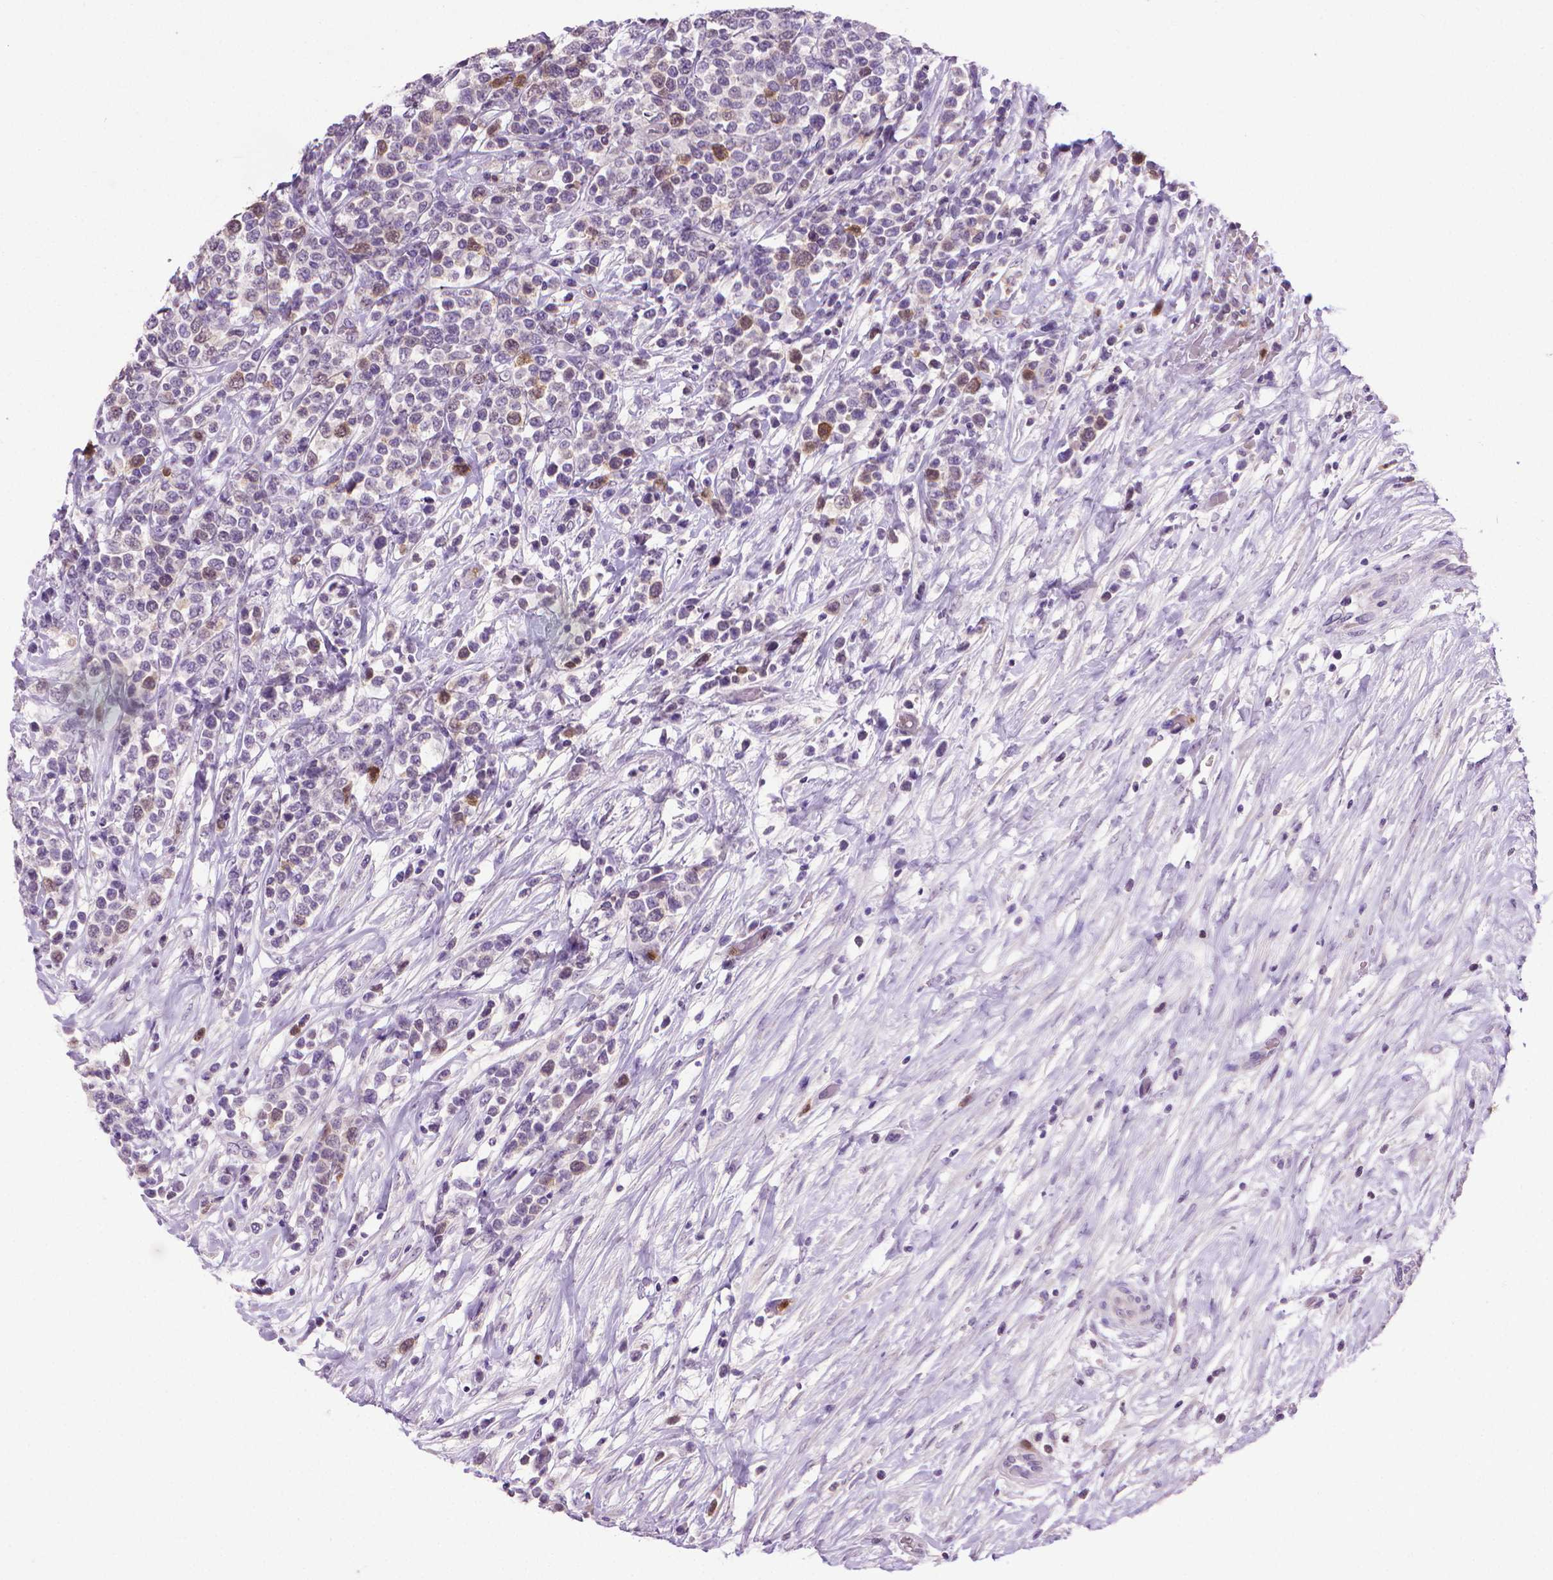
{"staining": {"intensity": "weak", "quantity": "<25%", "location": "nuclear"}, "tissue": "lymphoma", "cell_type": "Tumor cells", "image_type": "cancer", "snomed": [{"axis": "morphology", "description": "Malignant lymphoma, non-Hodgkin's type, High grade"}, {"axis": "topography", "description": "Soft tissue"}], "caption": "High magnification brightfield microscopy of high-grade malignant lymphoma, non-Hodgkin's type stained with DAB (3,3'-diaminobenzidine) (brown) and counterstained with hematoxylin (blue): tumor cells show no significant staining.", "gene": "CDKN2D", "patient": {"sex": "female", "age": 56}}